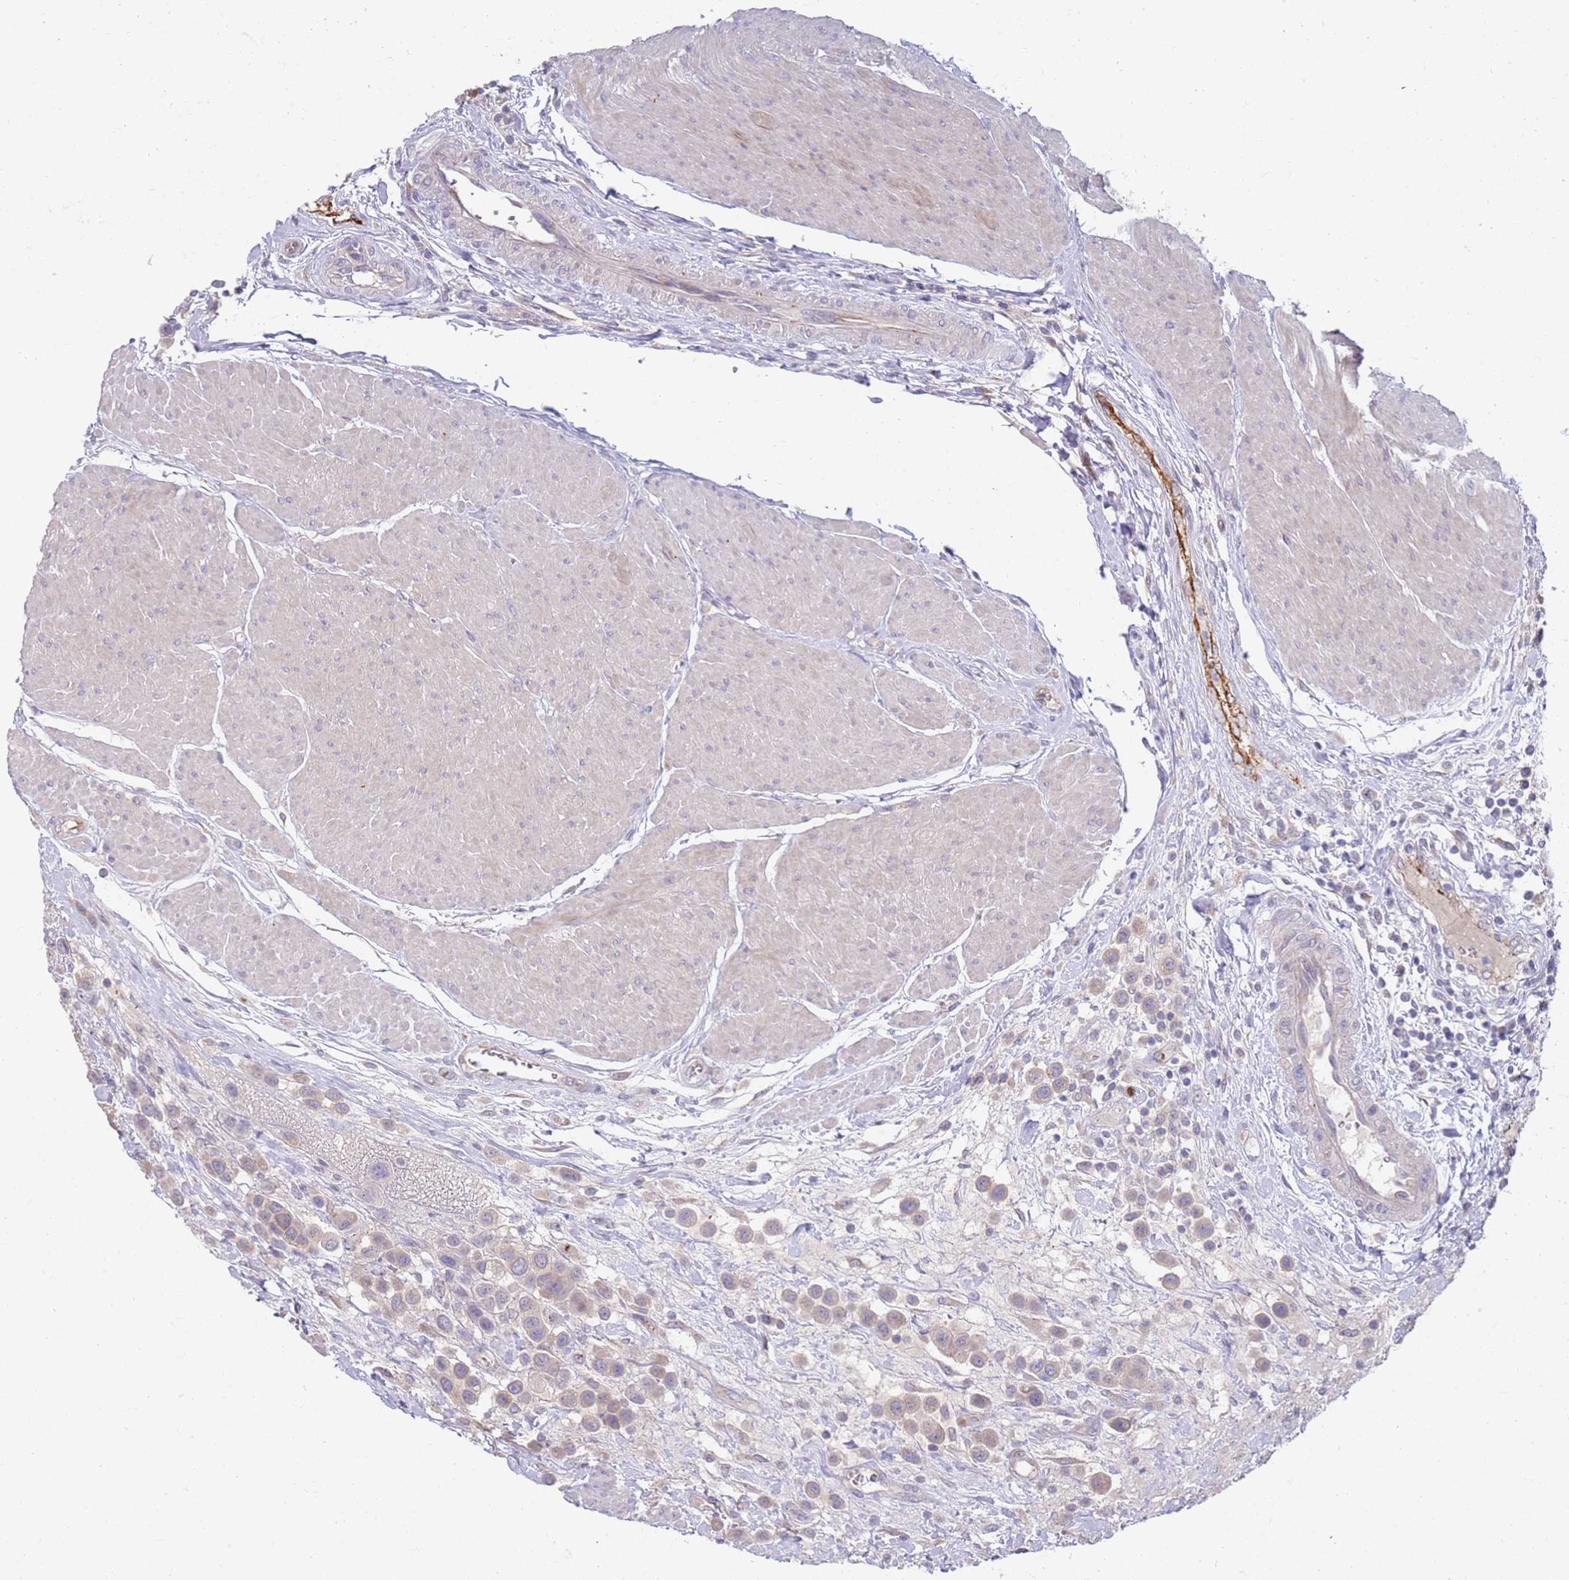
{"staining": {"intensity": "weak", "quantity": "<25%", "location": "cytoplasmic/membranous"}, "tissue": "urothelial cancer", "cell_type": "Tumor cells", "image_type": "cancer", "snomed": [{"axis": "morphology", "description": "Urothelial carcinoma, High grade"}, {"axis": "topography", "description": "Urinary bladder"}], "caption": "The histopathology image shows no staining of tumor cells in high-grade urothelial carcinoma. The staining was performed using DAB to visualize the protein expression in brown, while the nuclei were stained in blue with hematoxylin (Magnification: 20x).", "gene": "NMUR2", "patient": {"sex": "male", "age": 50}}